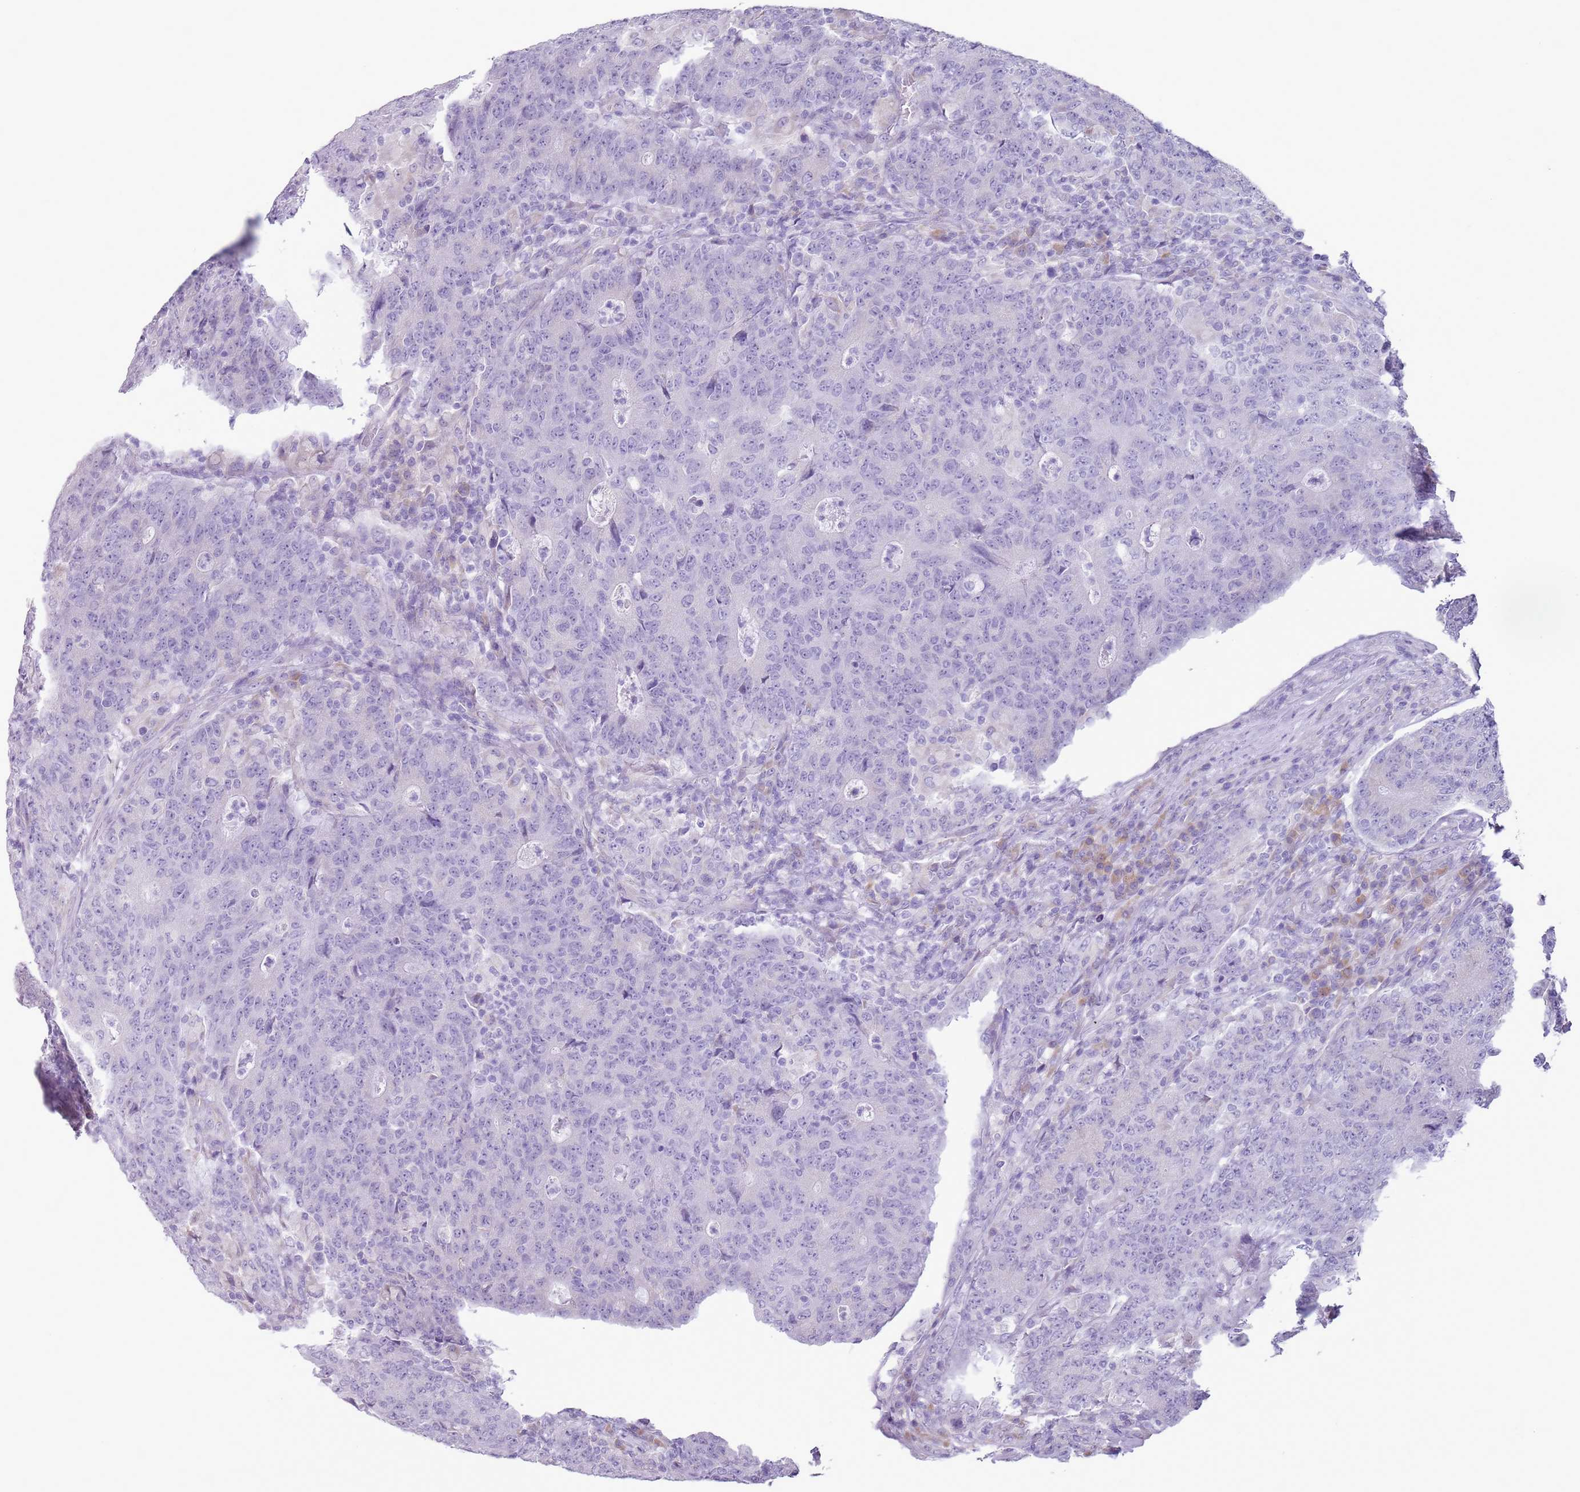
{"staining": {"intensity": "negative", "quantity": "none", "location": "none"}, "tissue": "colorectal cancer", "cell_type": "Tumor cells", "image_type": "cancer", "snomed": [{"axis": "morphology", "description": "Adenocarcinoma, NOS"}, {"axis": "topography", "description": "Colon"}], "caption": "Adenocarcinoma (colorectal) stained for a protein using immunohistochemistry (IHC) shows no positivity tumor cells.", "gene": "HYOU1", "patient": {"sex": "female", "age": 75}}